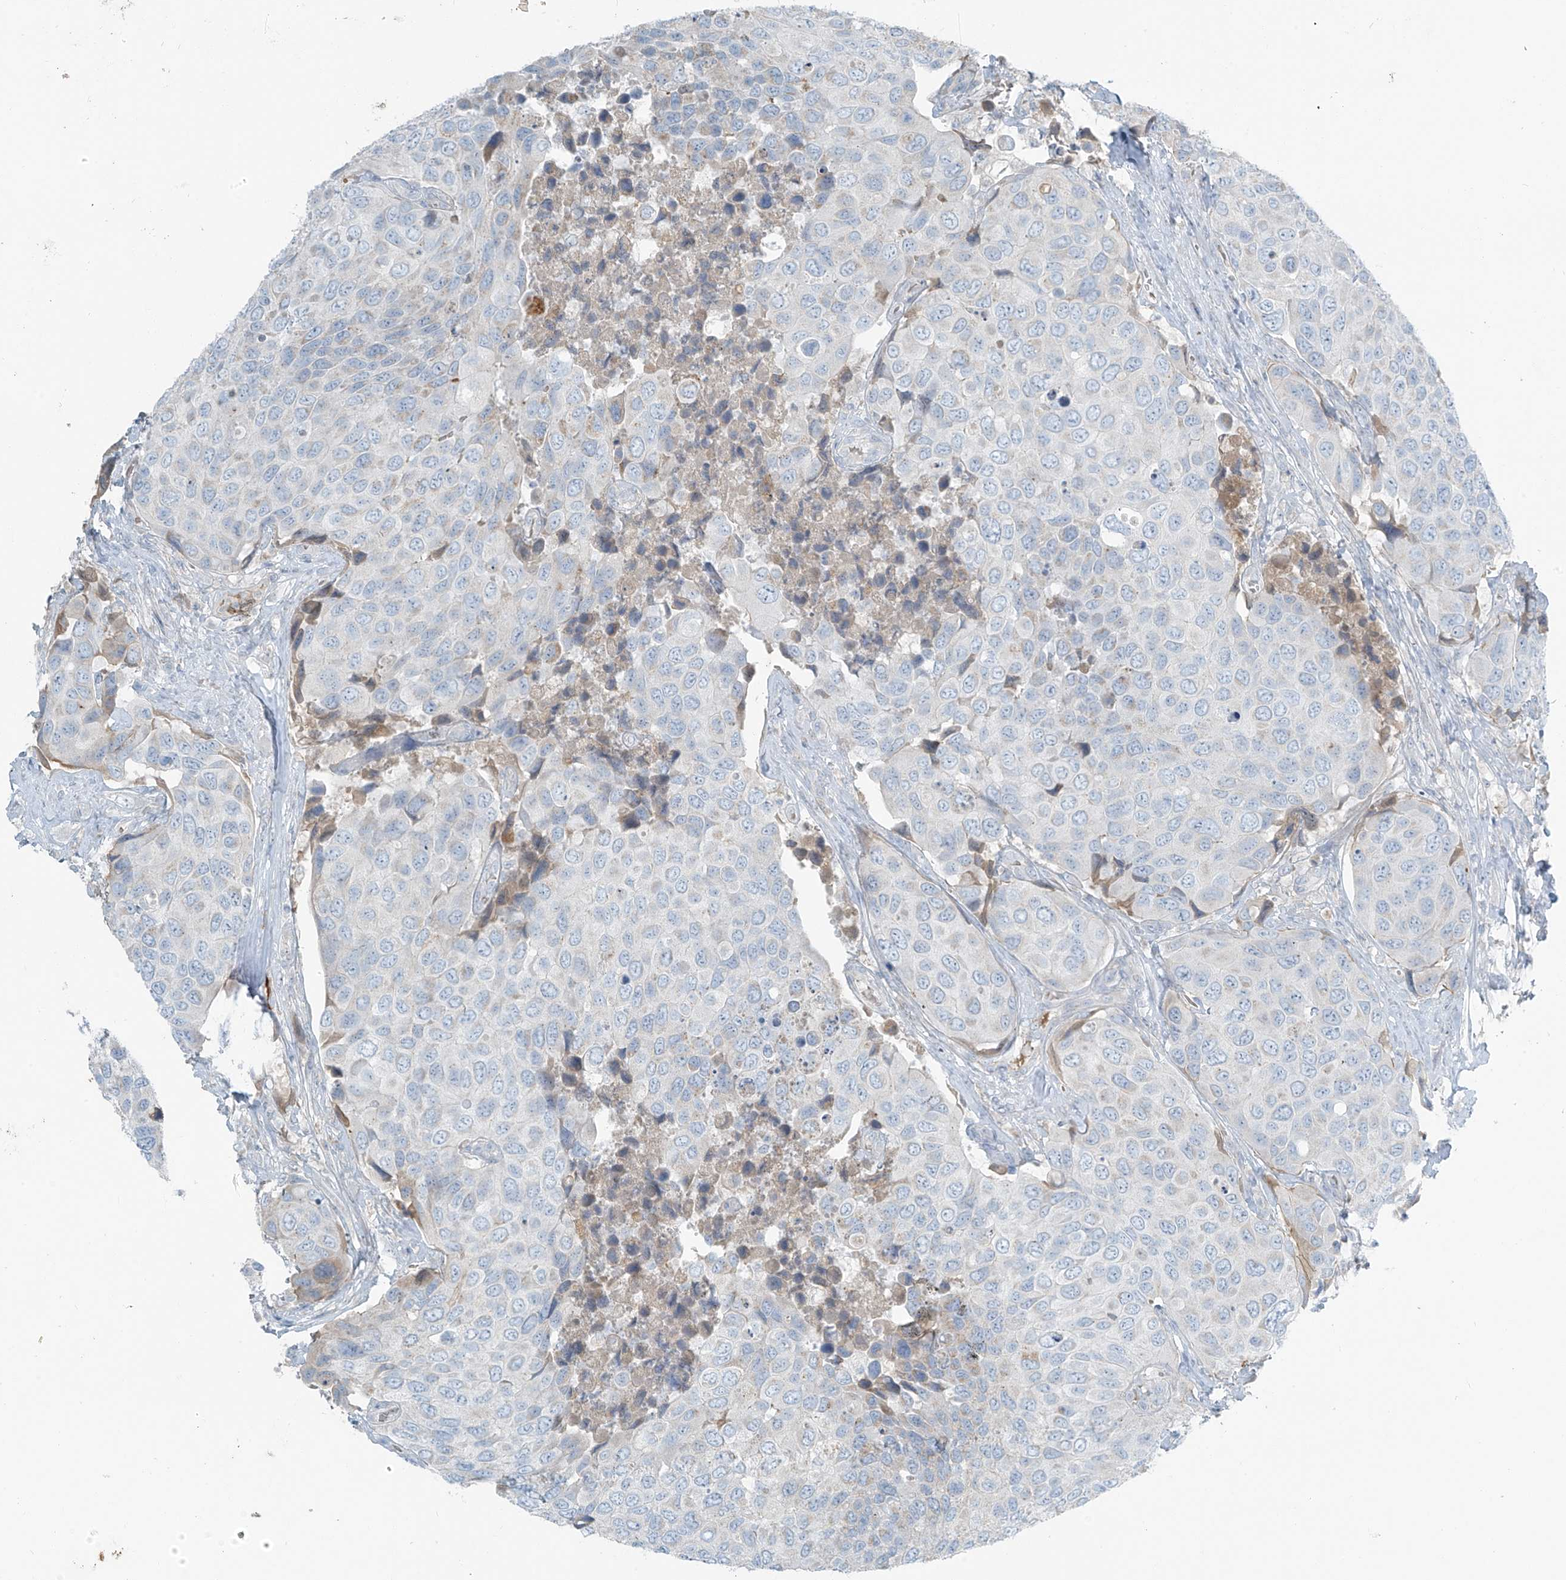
{"staining": {"intensity": "negative", "quantity": "none", "location": "none"}, "tissue": "urothelial cancer", "cell_type": "Tumor cells", "image_type": "cancer", "snomed": [{"axis": "morphology", "description": "Urothelial carcinoma, High grade"}, {"axis": "topography", "description": "Urinary bladder"}], "caption": "Urothelial carcinoma (high-grade) stained for a protein using immunohistochemistry (IHC) demonstrates no expression tumor cells.", "gene": "FAM131C", "patient": {"sex": "male", "age": 74}}